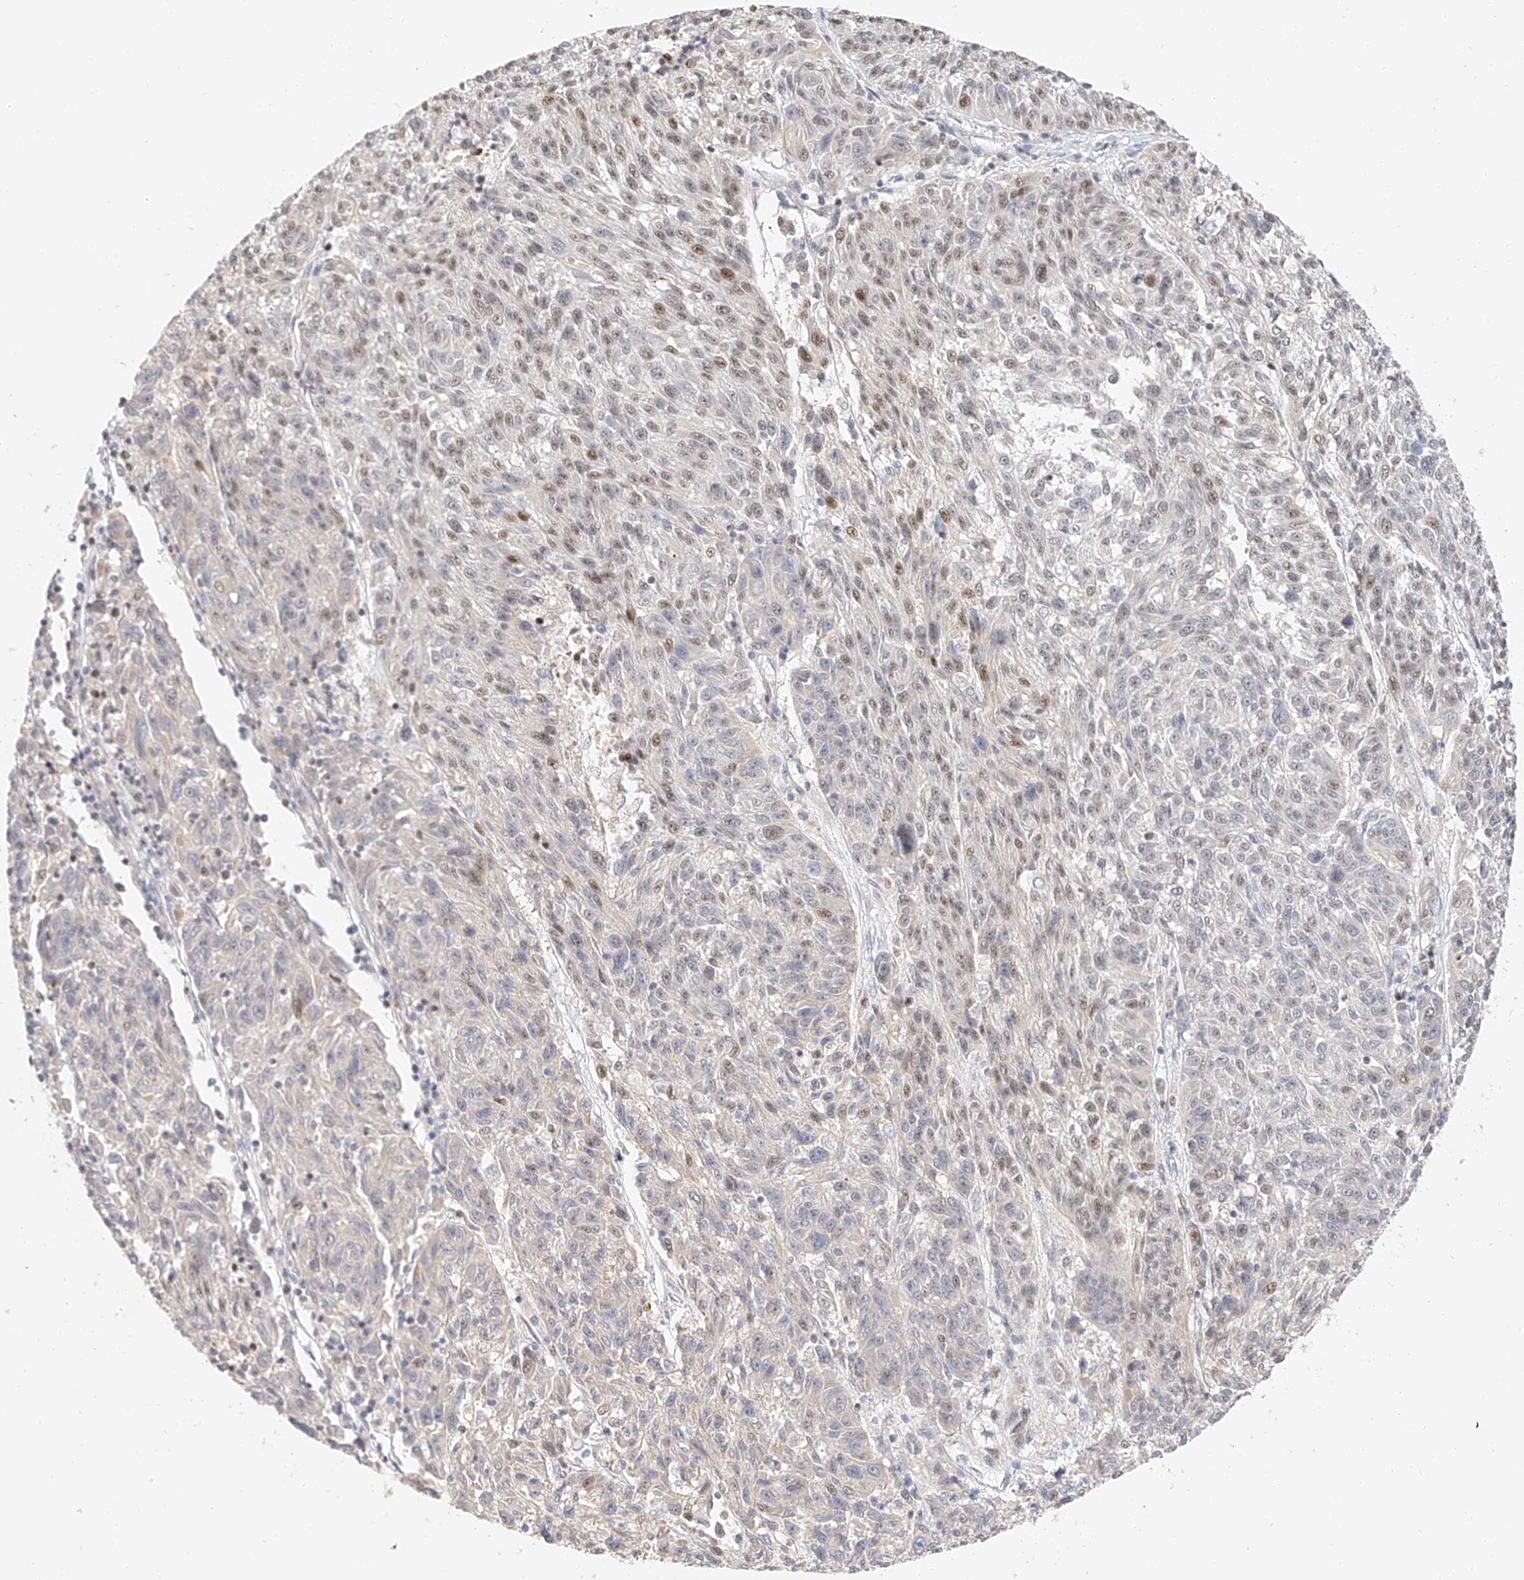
{"staining": {"intensity": "moderate", "quantity": "25%-75%", "location": "nuclear"}, "tissue": "melanoma", "cell_type": "Tumor cells", "image_type": "cancer", "snomed": [{"axis": "morphology", "description": "Malignant melanoma, NOS"}, {"axis": "topography", "description": "Skin"}], "caption": "DAB immunohistochemical staining of human melanoma demonstrates moderate nuclear protein expression in about 25%-75% of tumor cells. (DAB (3,3'-diaminobenzidine) = brown stain, brightfield microscopy at high magnification).", "gene": "CXorf58", "patient": {"sex": "male", "age": 53}}